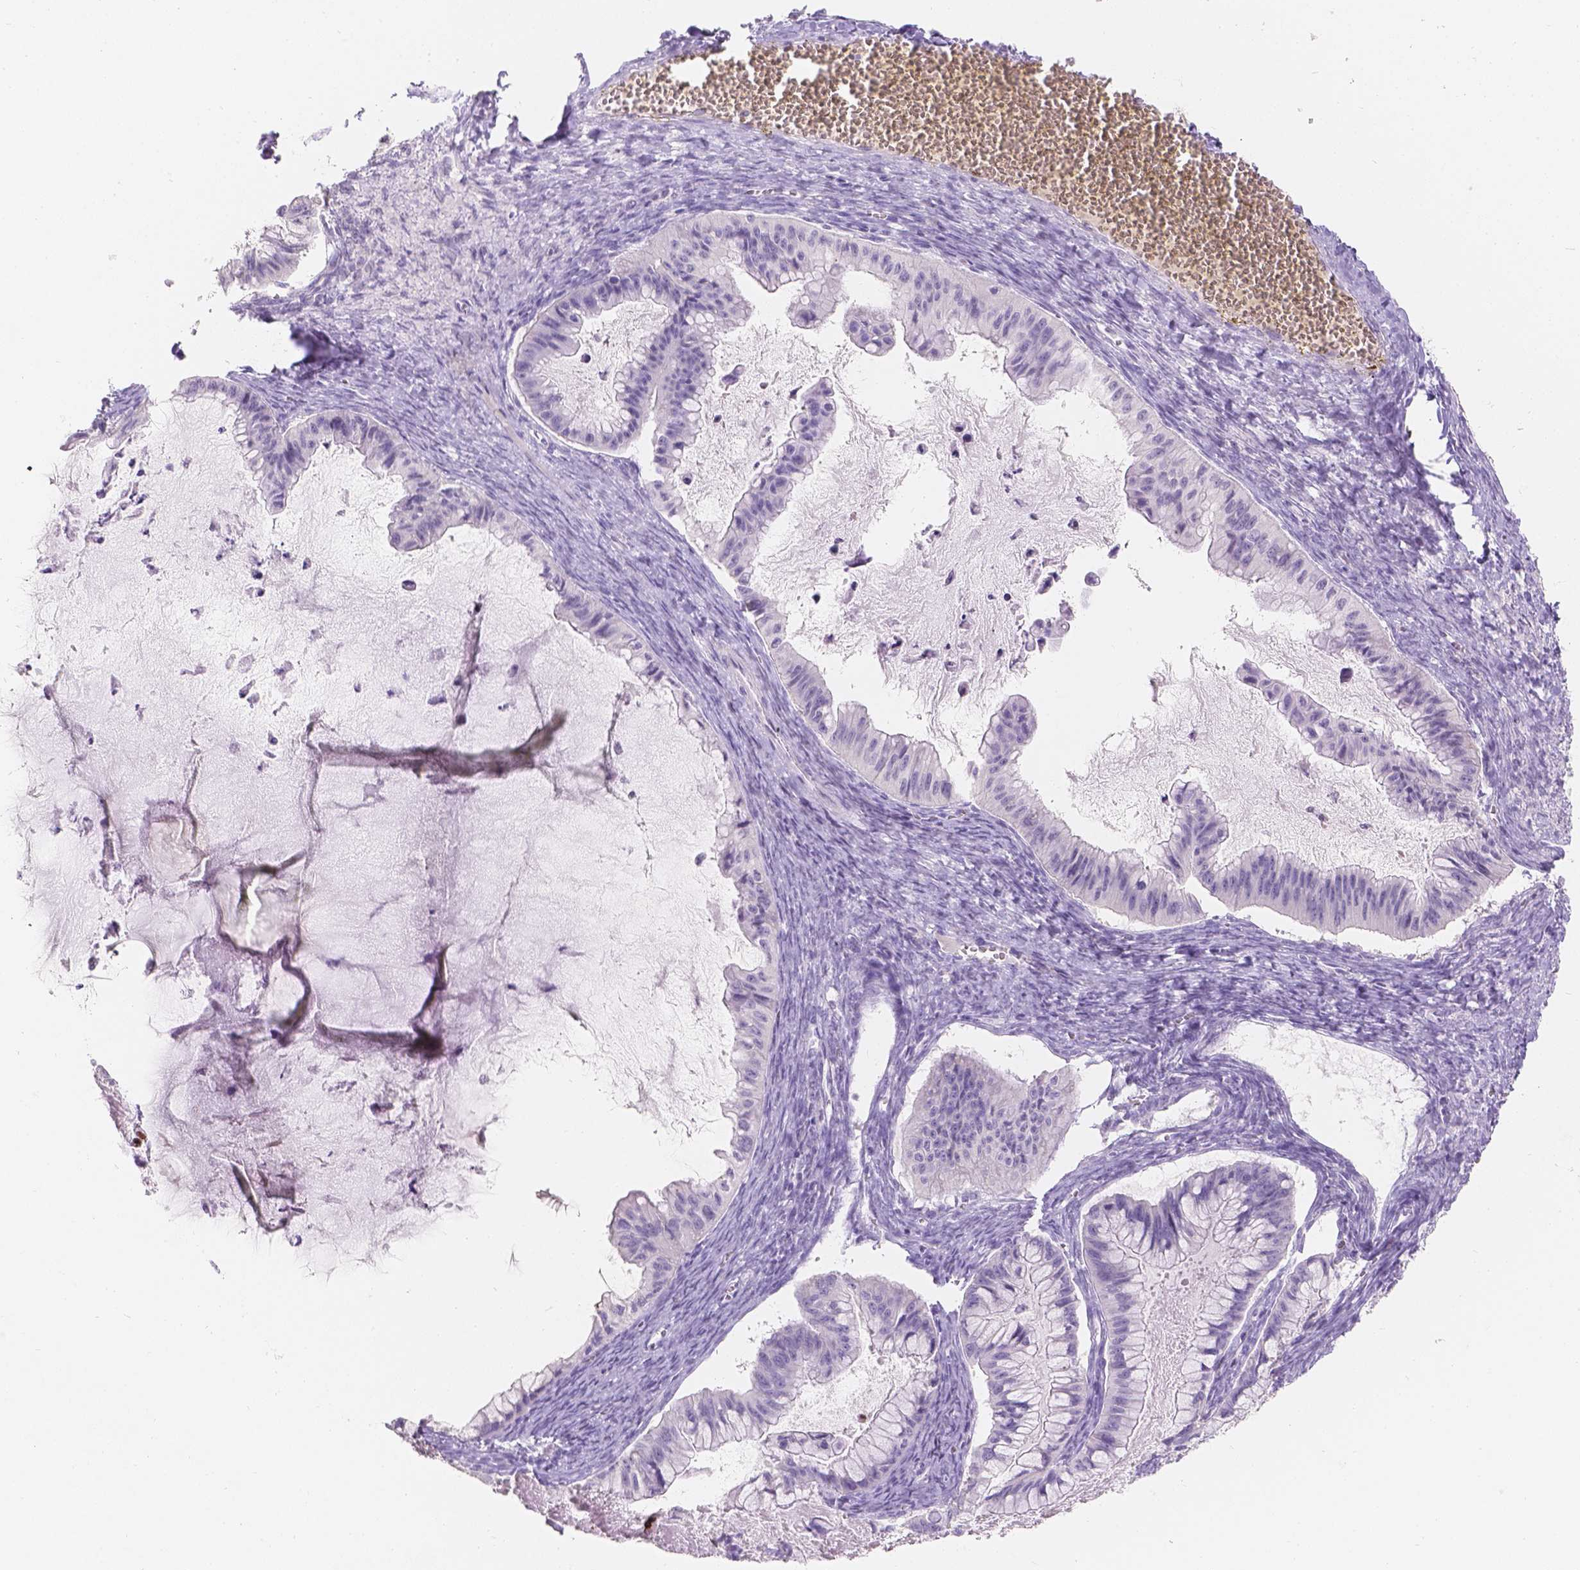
{"staining": {"intensity": "negative", "quantity": "none", "location": "none"}, "tissue": "ovarian cancer", "cell_type": "Tumor cells", "image_type": "cancer", "snomed": [{"axis": "morphology", "description": "Cystadenocarcinoma, mucinous, NOS"}, {"axis": "topography", "description": "Ovary"}], "caption": "A high-resolution histopathology image shows immunohistochemistry staining of mucinous cystadenocarcinoma (ovarian), which reveals no significant staining in tumor cells.", "gene": "HTN3", "patient": {"sex": "female", "age": 72}}